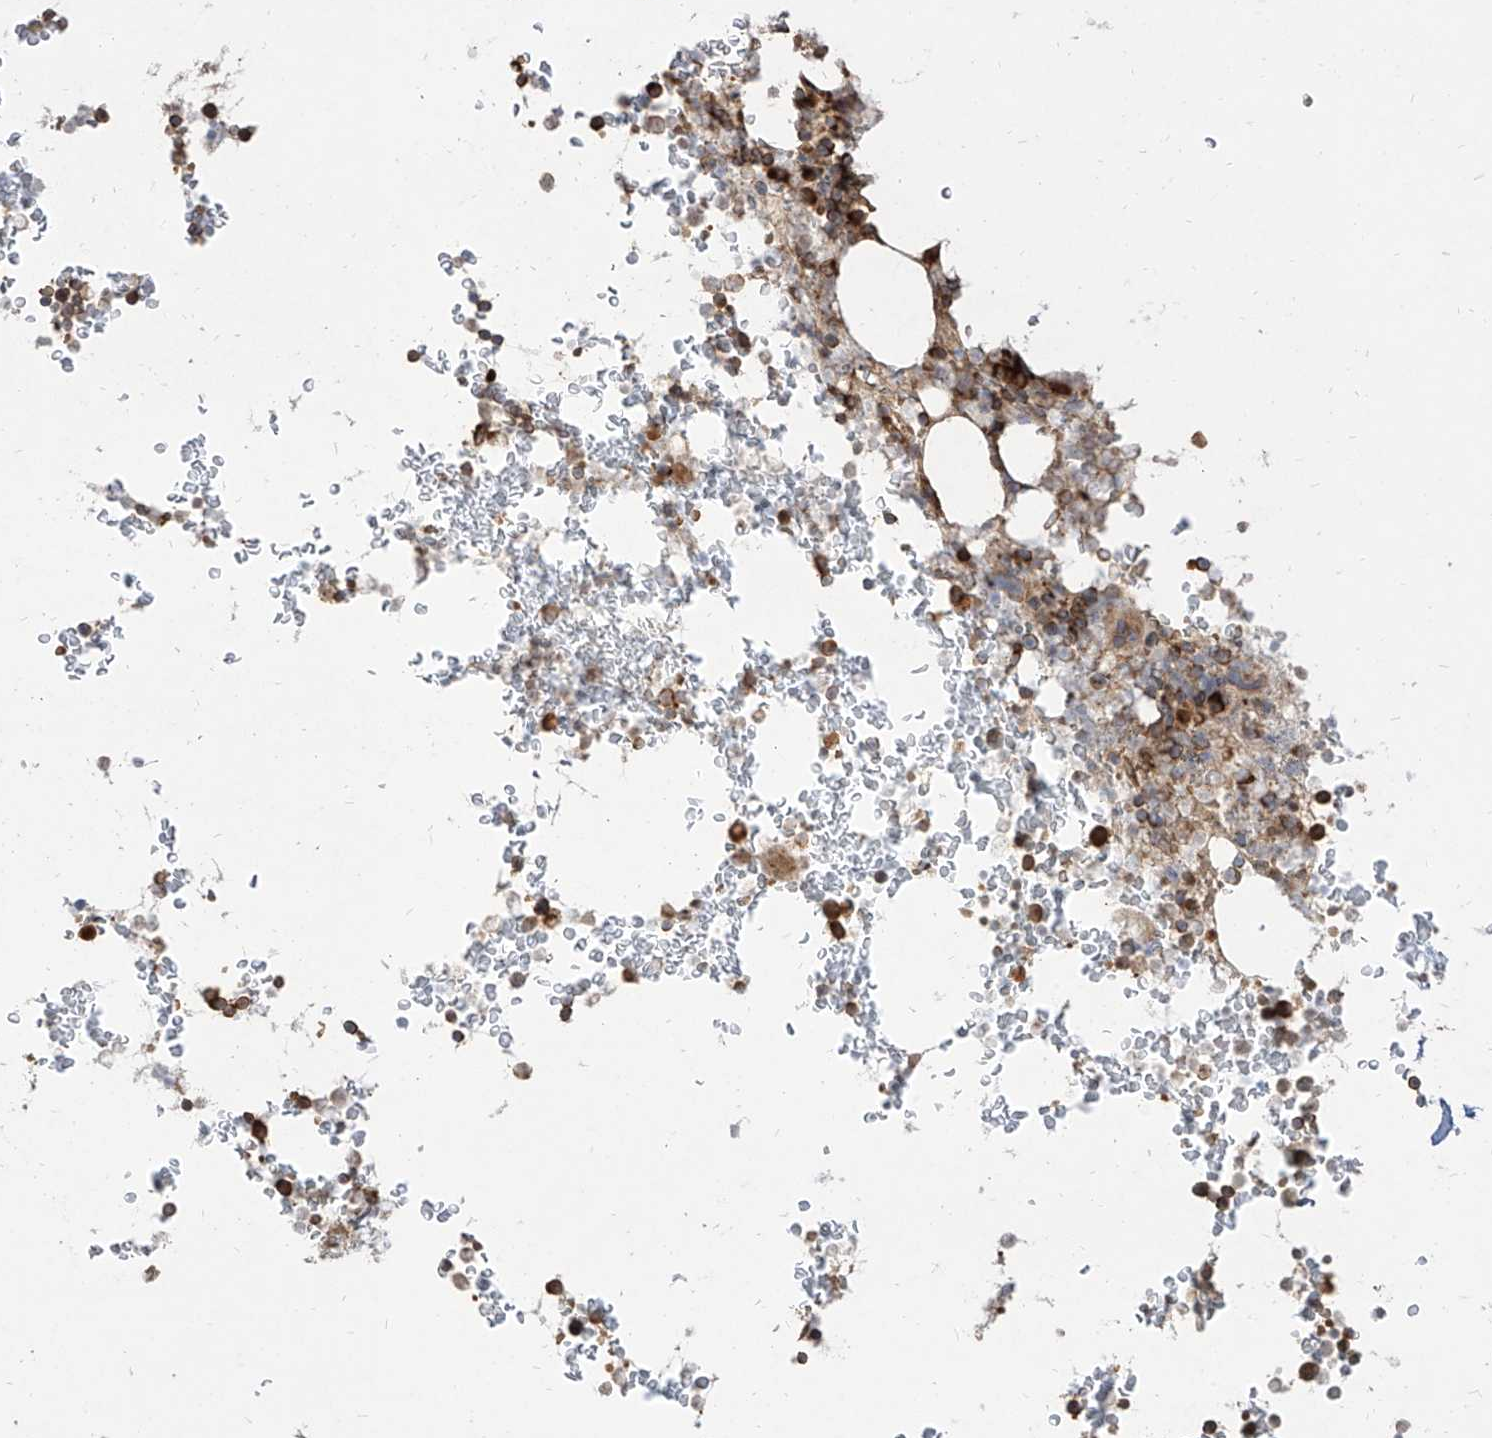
{"staining": {"intensity": "strong", "quantity": ">75%", "location": "cytoplasmic/membranous"}, "tissue": "bone marrow", "cell_type": "Hematopoietic cells", "image_type": "normal", "snomed": [{"axis": "morphology", "description": "Normal tissue, NOS"}, {"axis": "topography", "description": "Bone marrow"}], "caption": "Hematopoietic cells show high levels of strong cytoplasmic/membranous staining in approximately >75% of cells in unremarkable human bone marrow. (IHC, brightfield microscopy, high magnification).", "gene": "RPS25", "patient": {"sex": "male", "age": 58}}